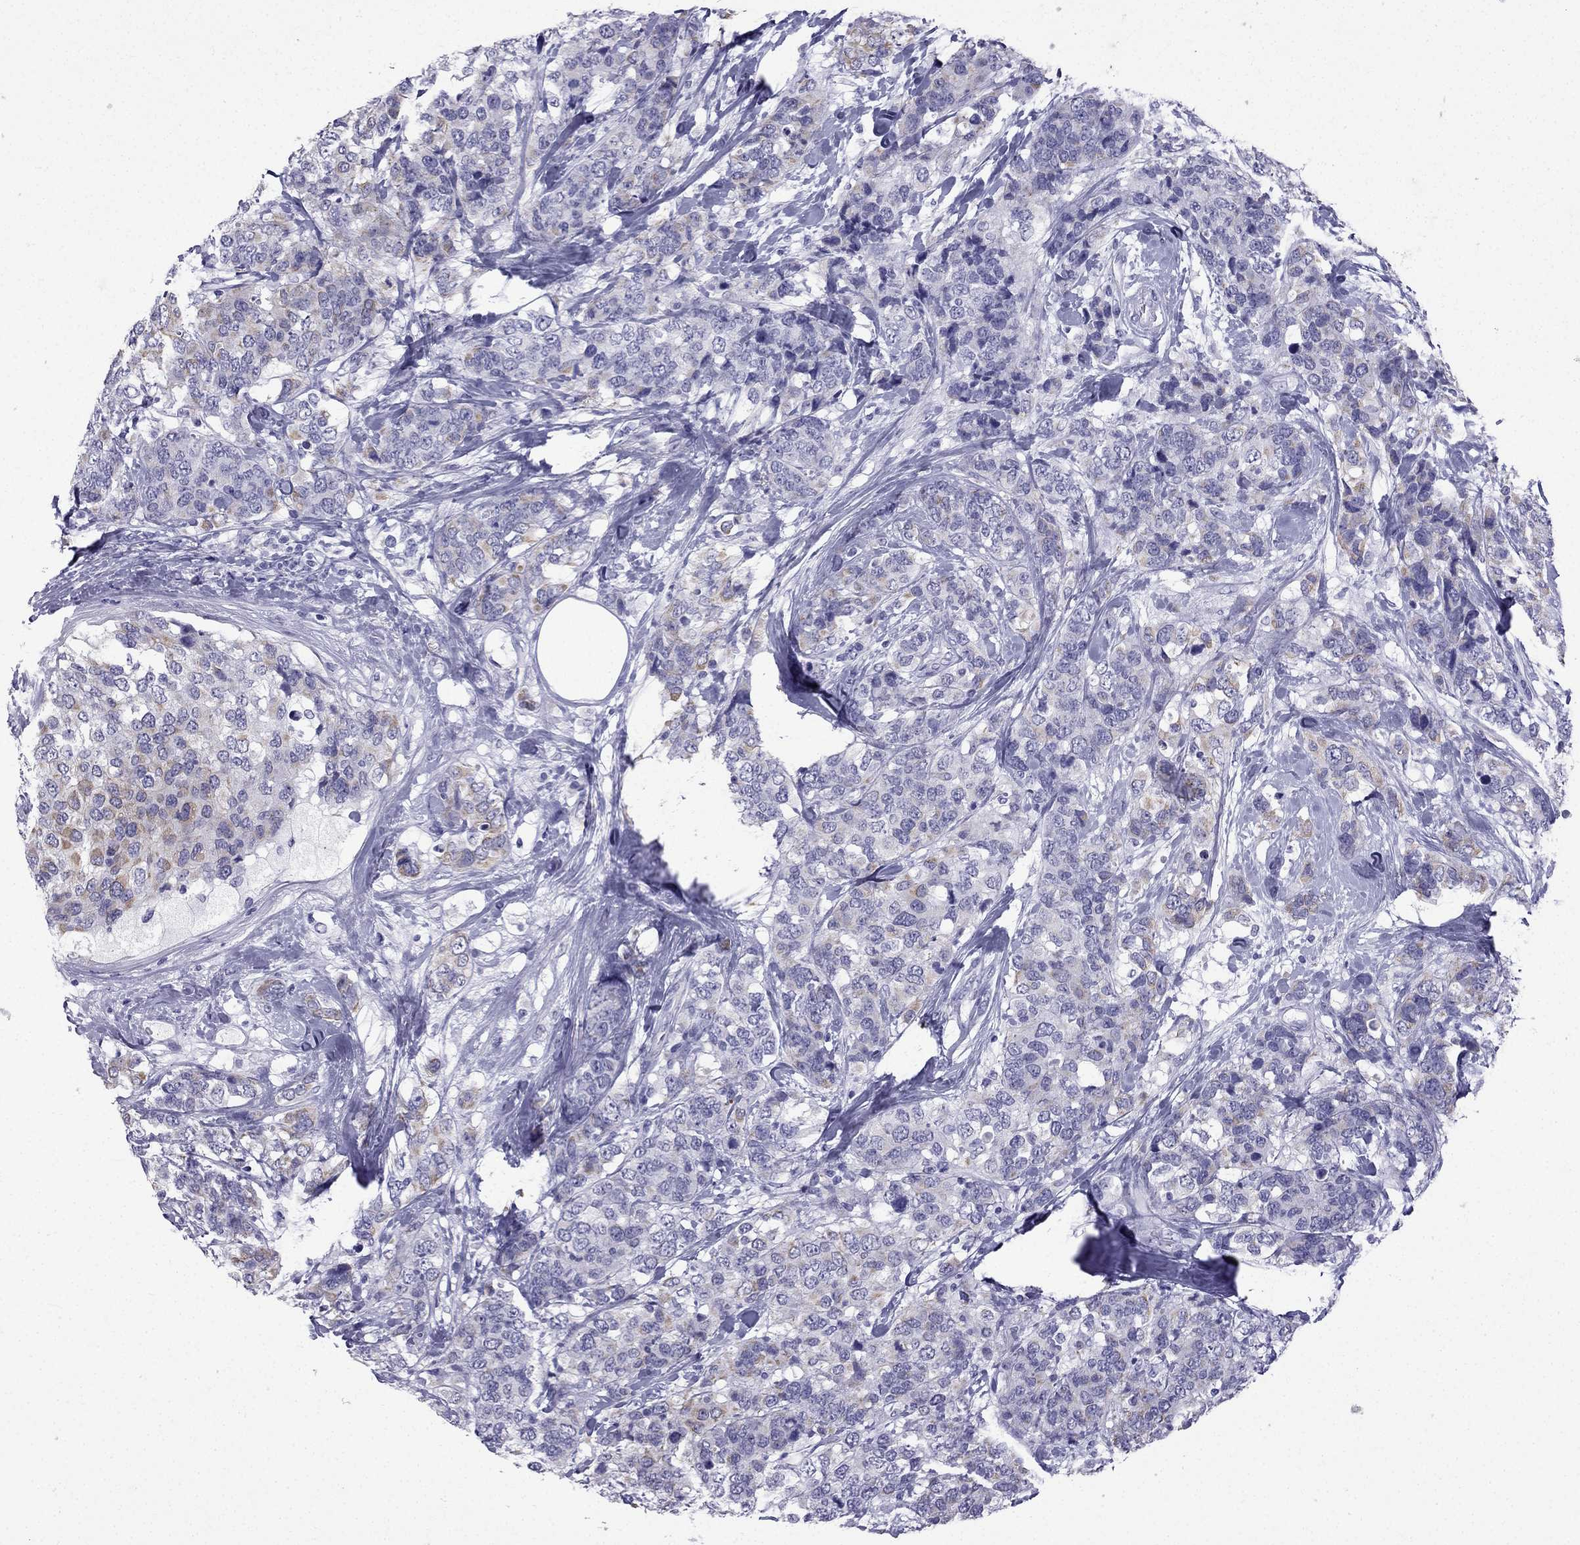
{"staining": {"intensity": "weak", "quantity": "25%-75%", "location": "cytoplasmic/membranous"}, "tissue": "breast cancer", "cell_type": "Tumor cells", "image_type": "cancer", "snomed": [{"axis": "morphology", "description": "Lobular carcinoma"}, {"axis": "topography", "description": "Breast"}], "caption": "Immunohistochemical staining of breast cancer (lobular carcinoma) exhibits low levels of weak cytoplasmic/membranous protein expression in approximately 25%-75% of tumor cells.", "gene": "GJA8", "patient": {"sex": "female", "age": 59}}